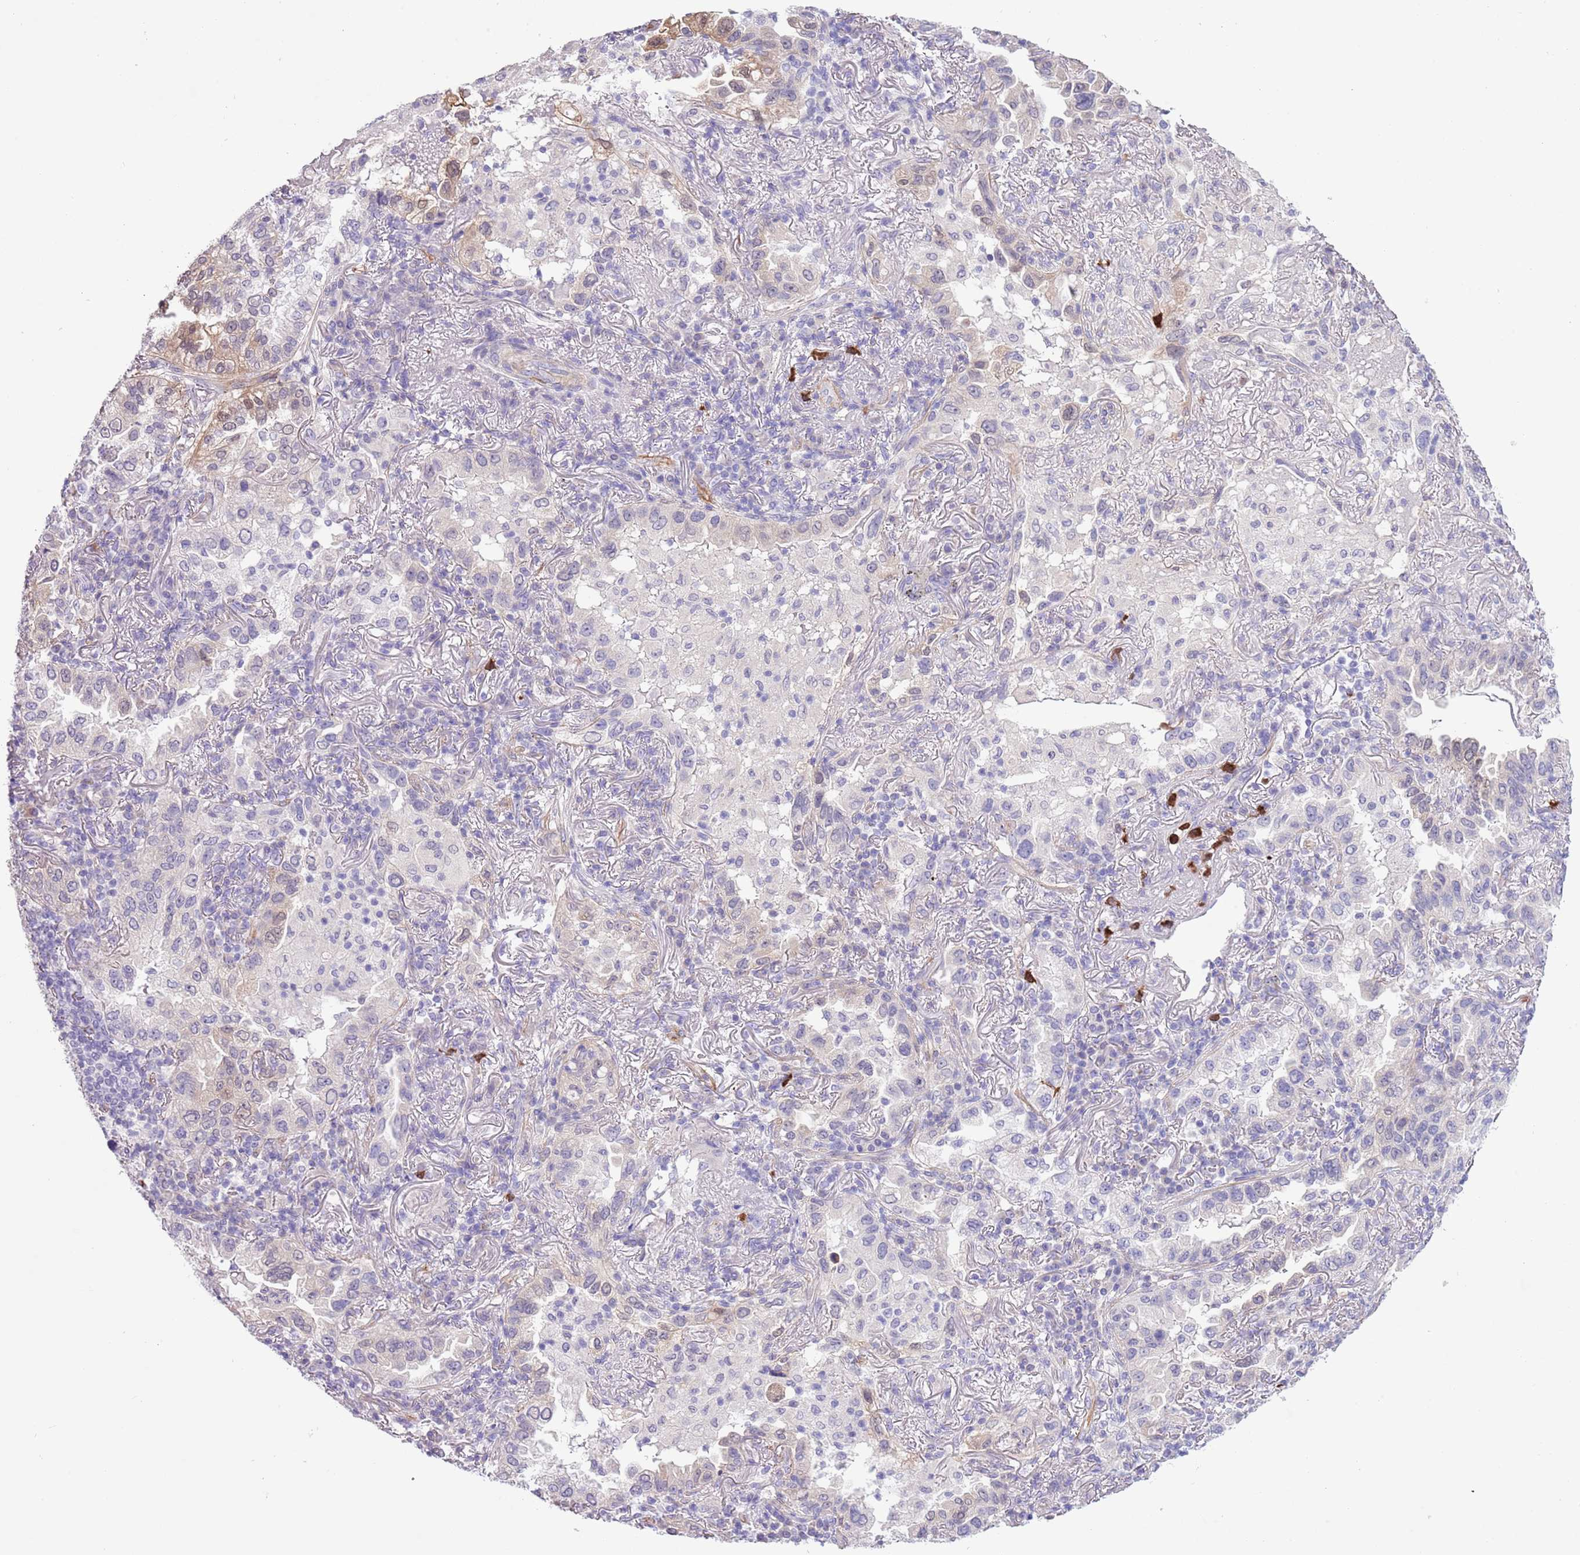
{"staining": {"intensity": "moderate", "quantity": "<25%", "location": "cytoplasmic/membranous"}, "tissue": "lung cancer", "cell_type": "Tumor cells", "image_type": "cancer", "snomed": [{"axis": "morphology", "description": "Adenocarcinoma, NOS"}, {"axis": "topography", "description": "Lung"}], "caption": "The photomicrograph displays a brown stain indicating the presence of a protein in the cytoplasmic/membranous of tumor cells in lung cancer (adenocarcinoma).", "gene": "TSGA13", "patient": {"sex": "female", "age": 69}}